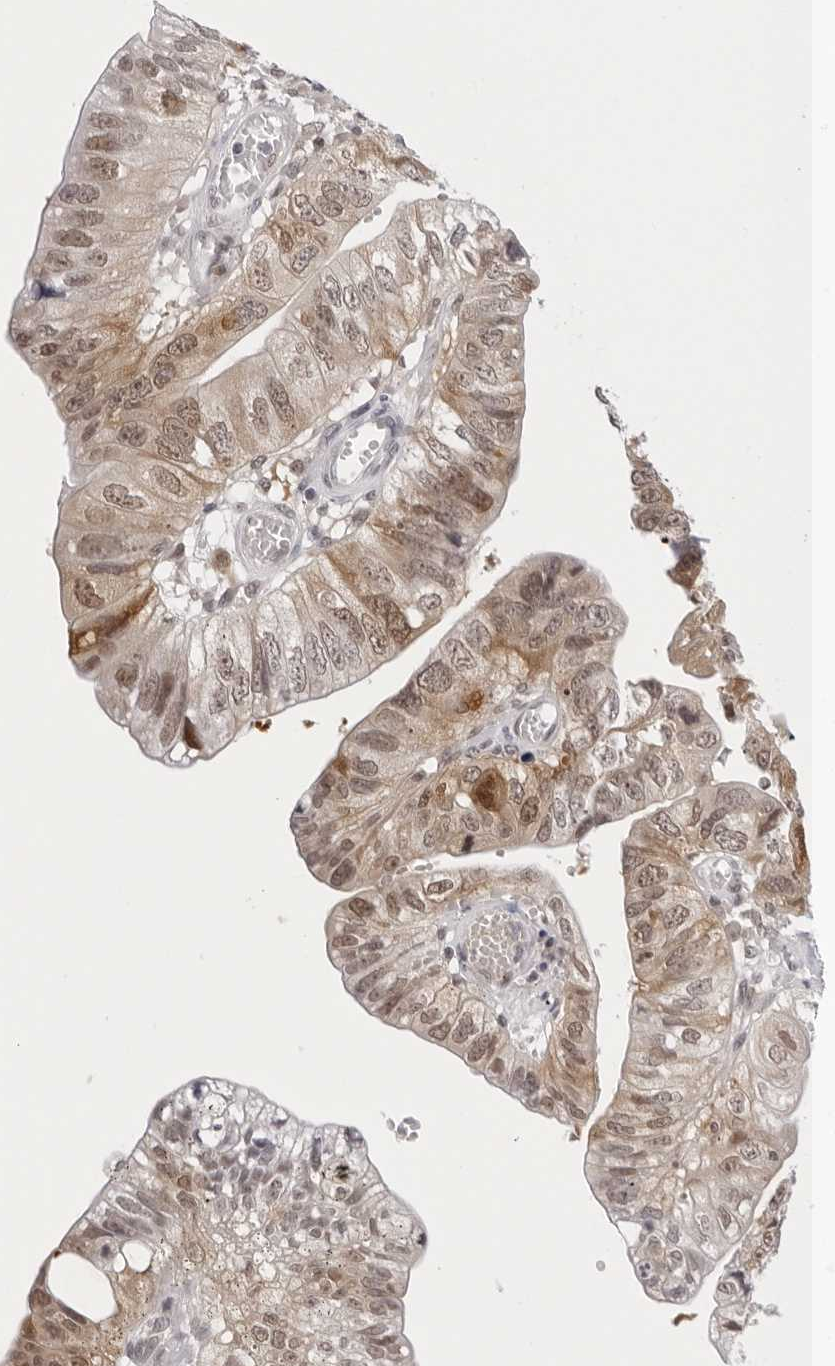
{"staining": {"intensity": "moderate", "quantity": ">75%", "location": "cytoplasmic/membranous,nuclear"}, "tissue": "stomach cancer", "cell_type": "Tumor cells", "image_type": "cancer", "snomed": [{"axis": "morphology", "description": "Adenocarcinoma, NOS"}, {"axis": "topography", "description": "Stomach"}], "caption": "Stomach adenocarcinoma stained with a protein marker shows moderate staining in tumor cells.", "gene": "WDR77", "patient": {"sex": "male", "age": 59}}